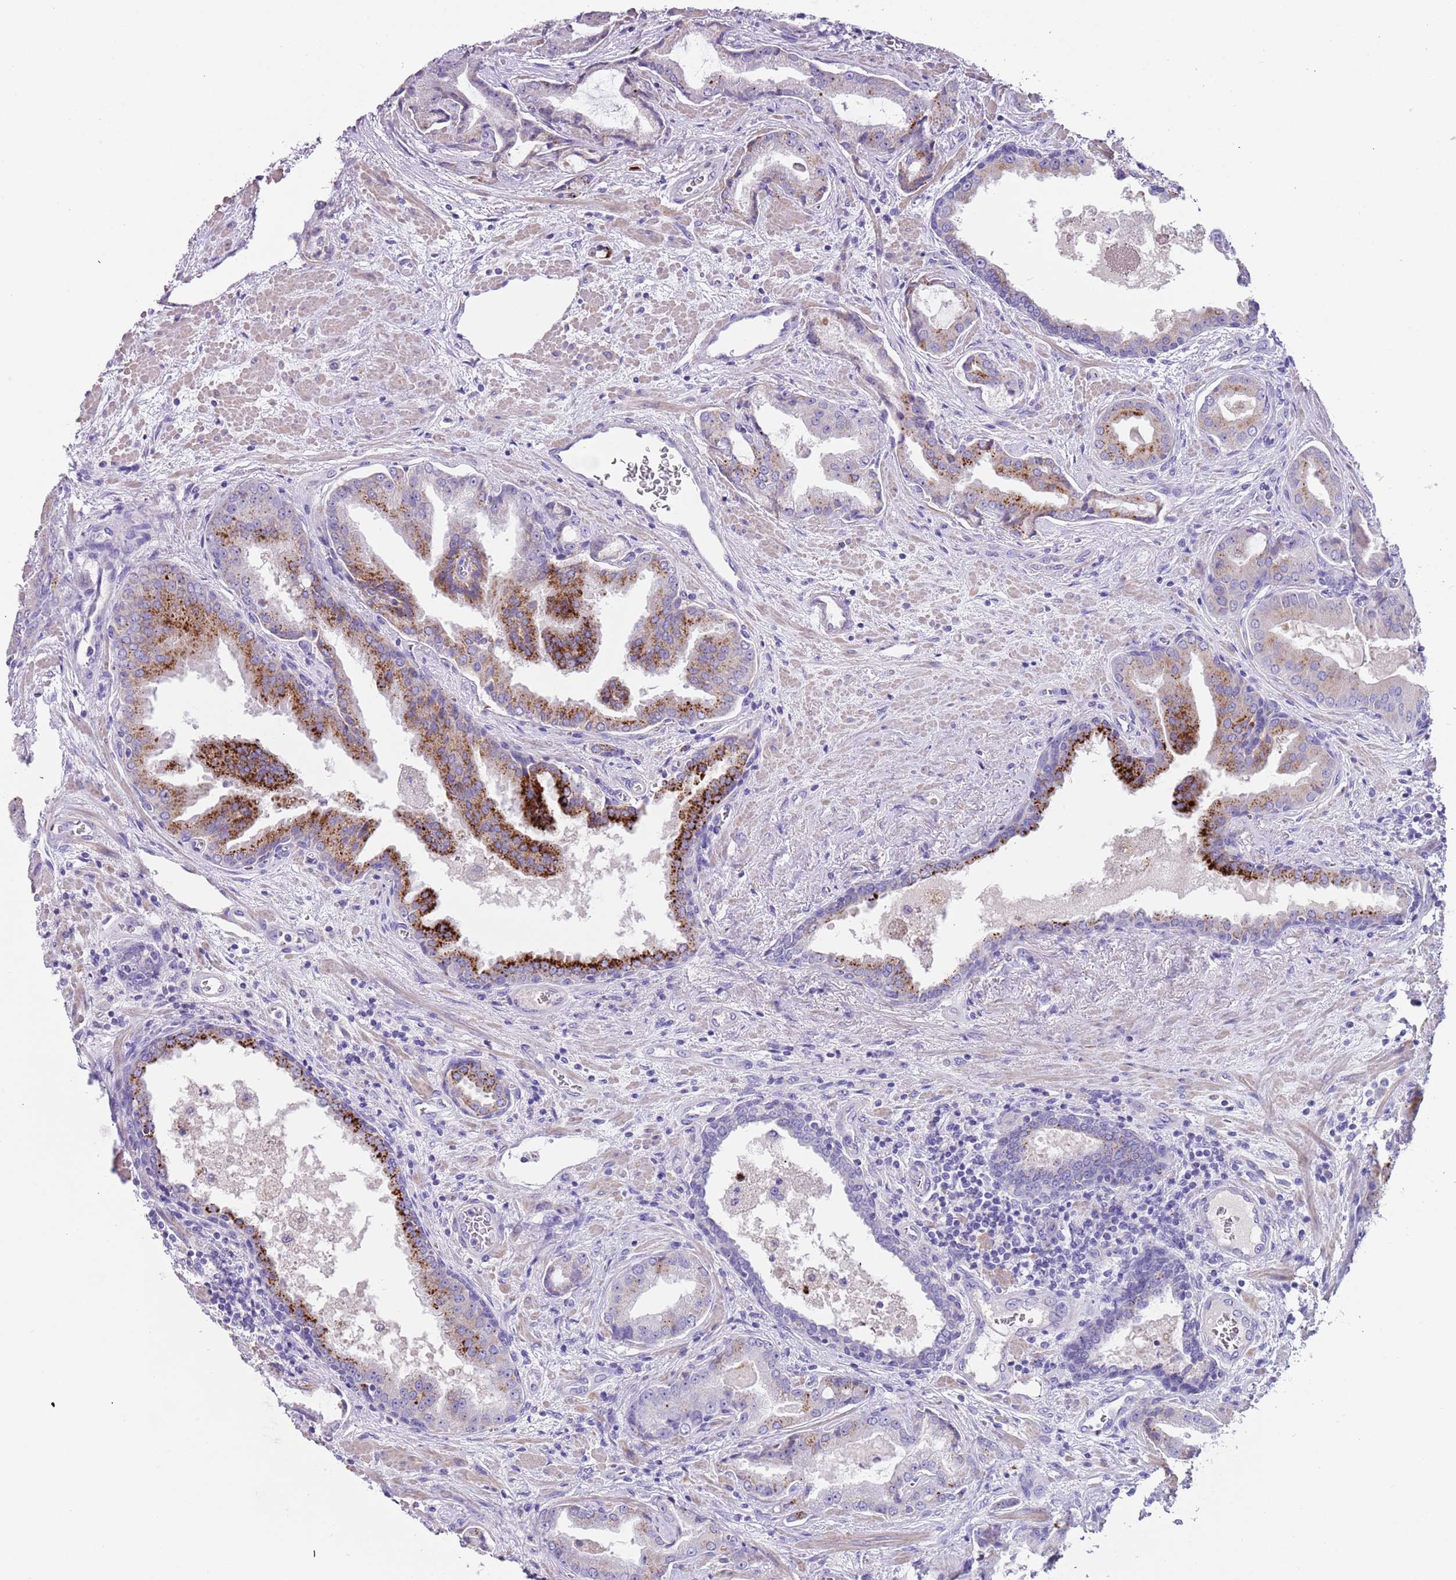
{"staining": {"intensity": "moderate", "quantity": "<25%", "location": "cytoplasmic/membranous"}, "tissue": "prostate cancer", "cell_type": "Tumor cells", "image_type": "cancer", "snomed": [{"axis": "morphology", "description": "Adenocarcinoma, High grade"}, {"axis": "topography", "description": "Prostate"}], "caption": "This is an image of immunohistochemistry staining of prostate adenocarcinoma (high-grade), which shows moderate positivity in the cytoplasmic/membranous of tumor cells.", "gene": "LRRN3", "patient": {"sex": "male", "age": 68}}